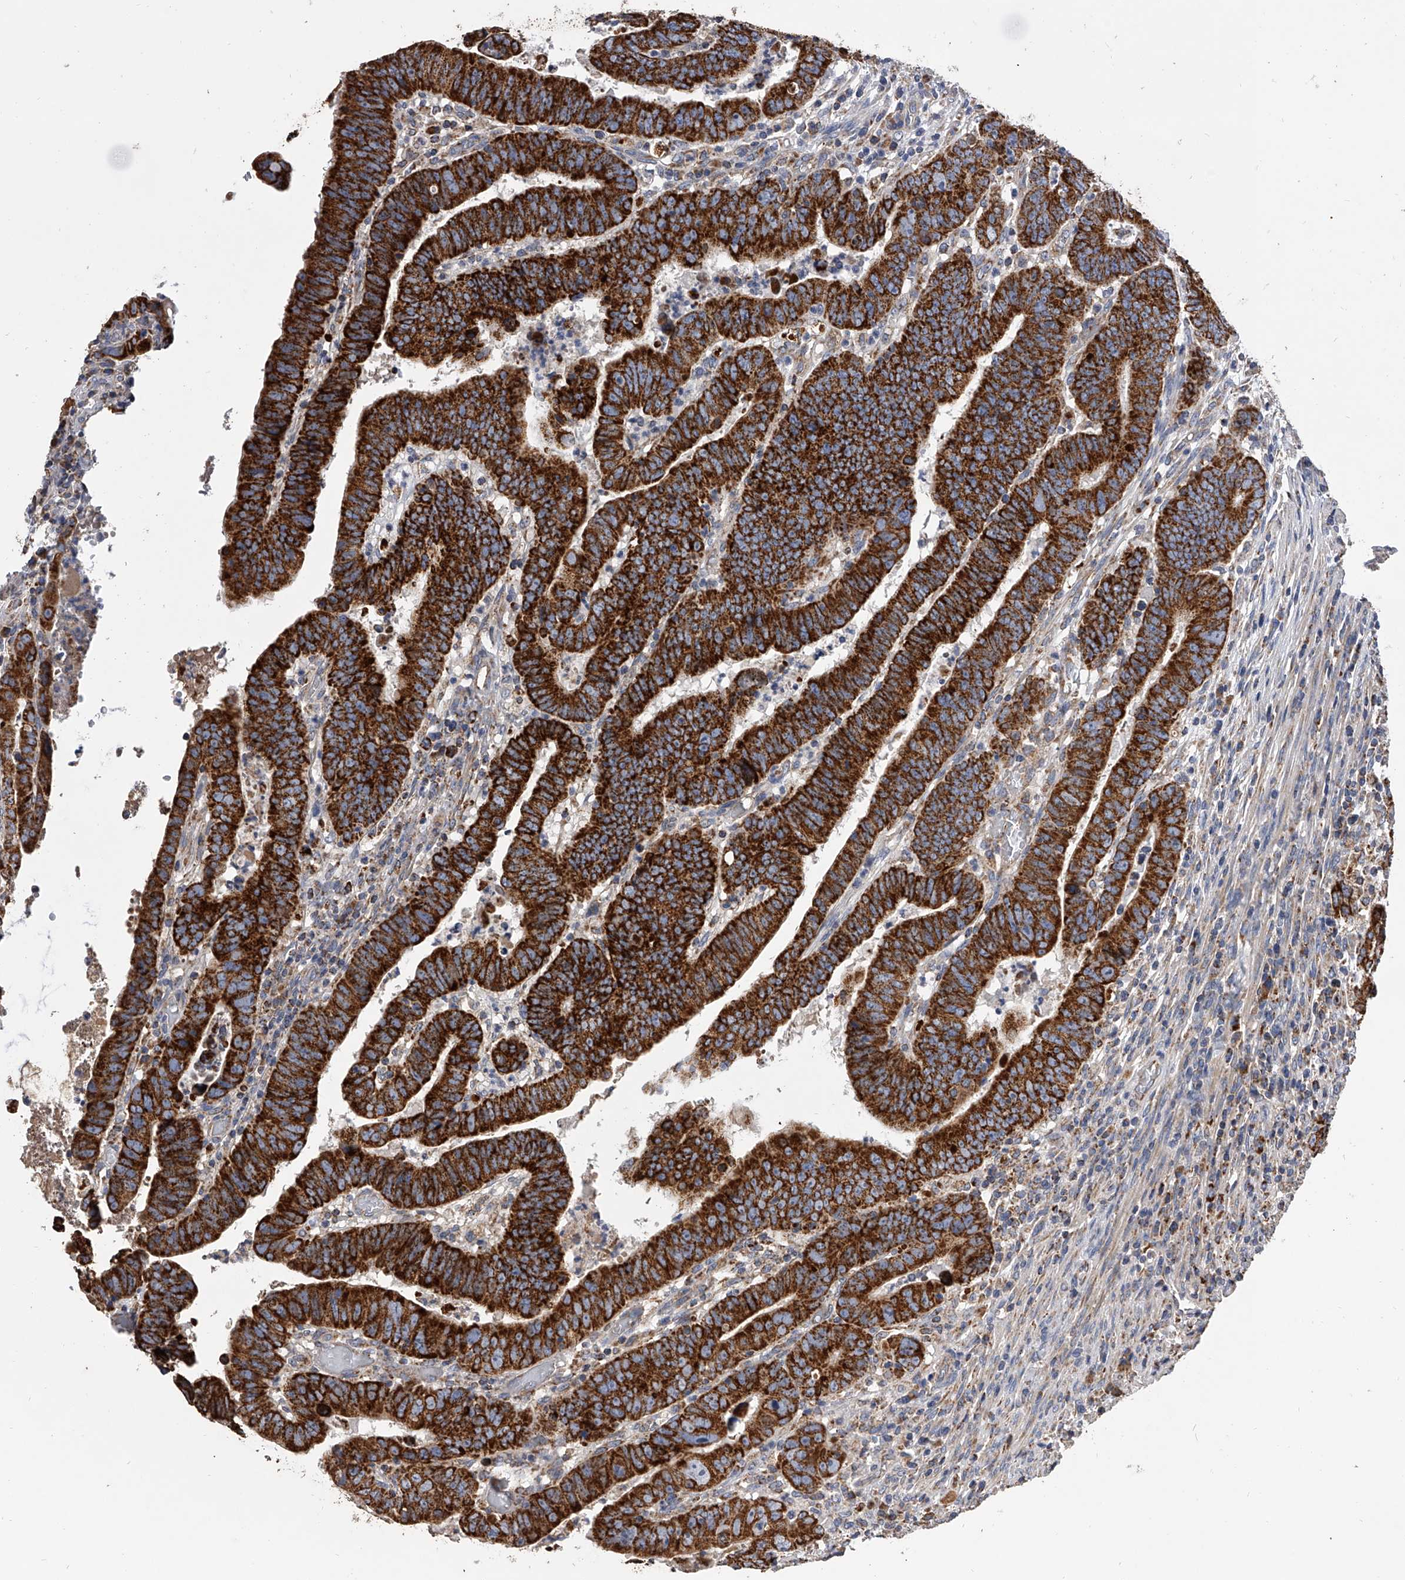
{"staining": {"intensity": "strong", "quantity": ">75%", "location": "cytoplasmic/membranous"}, "tissue": "colorectal cancer", "cell_type": "Tumor cells", "image_type": "cancer", "snomed": [{"axis": "morphology", "description": "Normal tissue, NOS"}, {"axis": "morphology", "description": "Adenocarcinoma, NOS"}, {"axis": "topography", "description": "Rectum"}], "caption": "Immunohistochemical staining of human colorectal cancer (adenocarcinoma) exhibits high levels of strong cytoplasmic/membranous positivity in approximately >75% of tumor cells. Nuclei are stained in blue.", "gene": "MRPL28", "patient": {"sex": "female", "age": 65}}